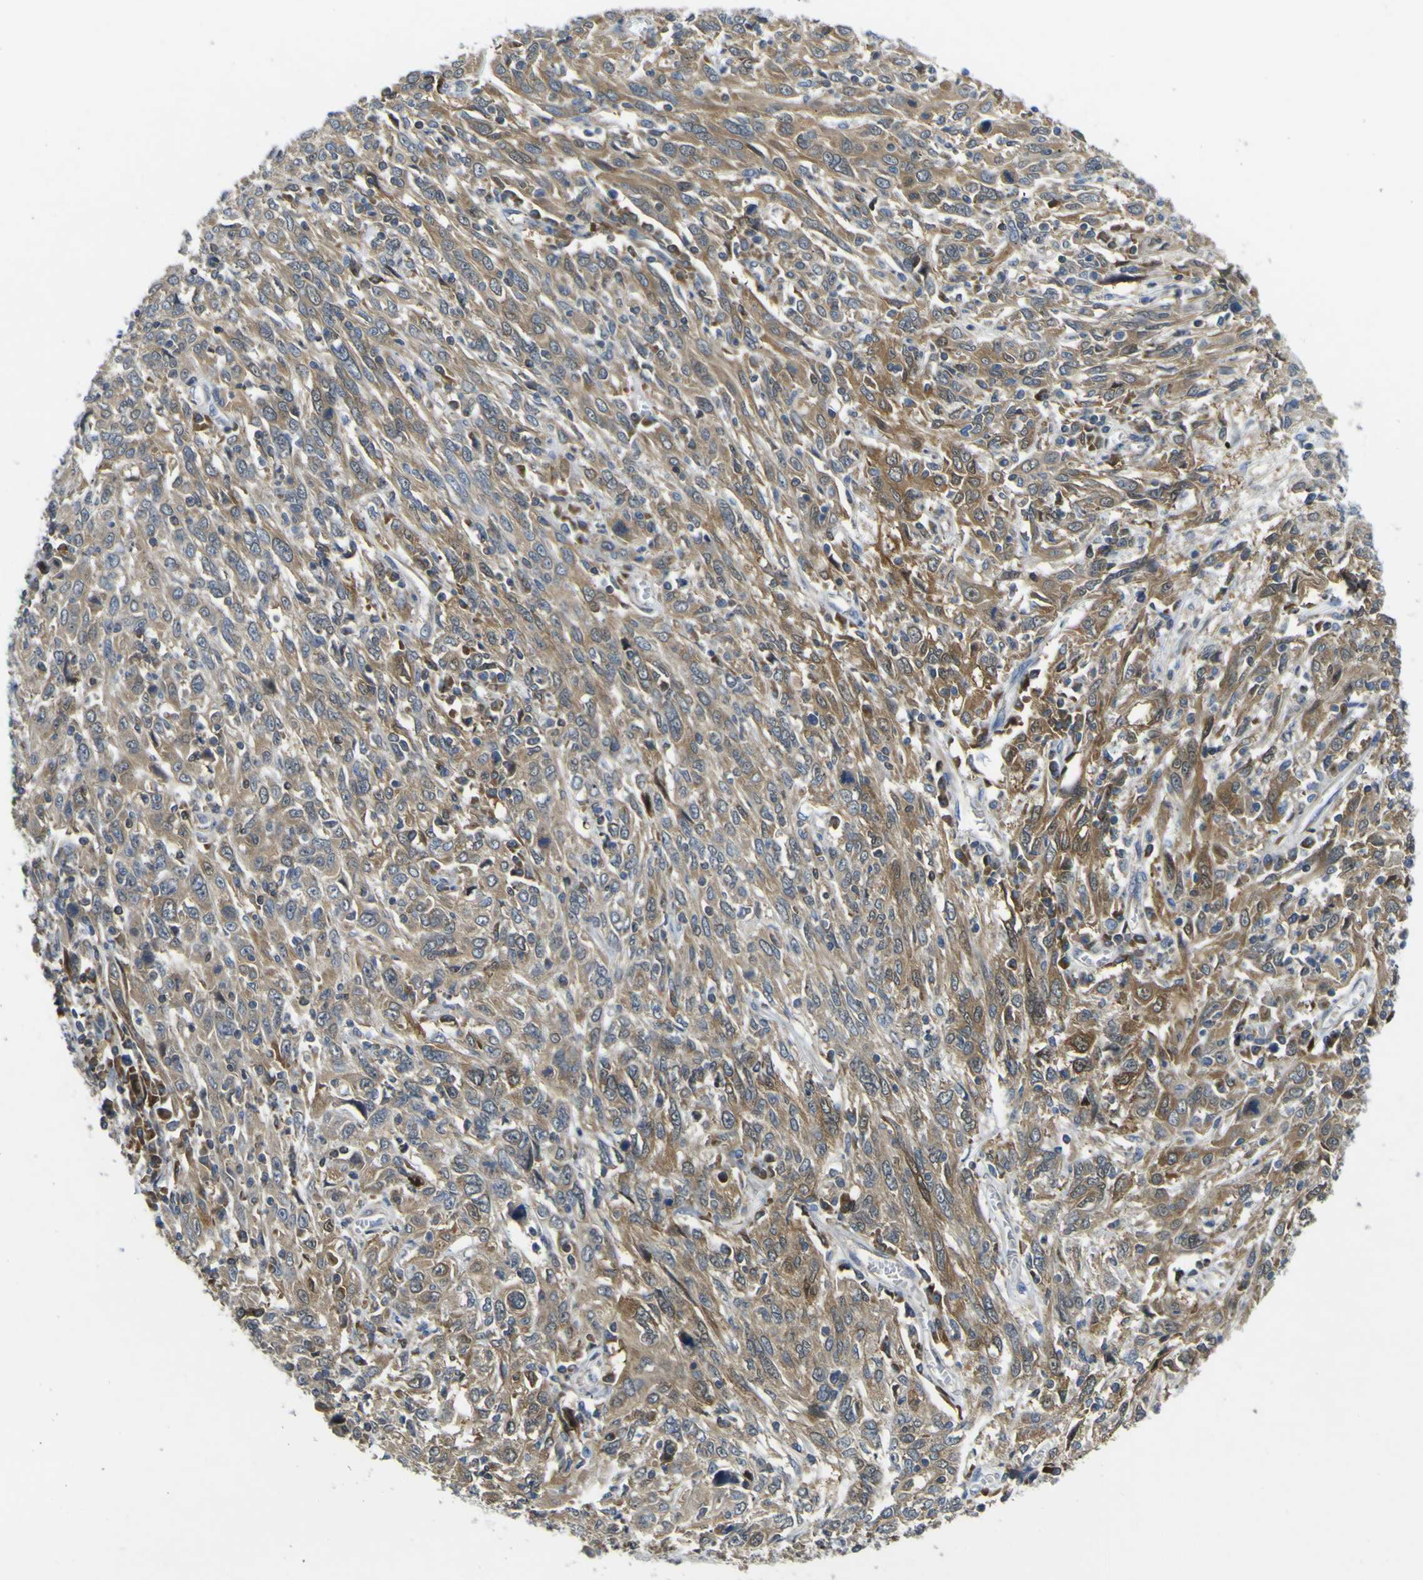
{"staining": {"intensity": "strong", "quantity": "25%-75%", "location": "cytoplasmic/membranous"}, "tissue": "cervical cancer", "cell_type": "Tumor cells", "image_type": "cancer", "snomed": [{"axis": "morphology", "description": "Squamous cell carcinoma, NOS"}, {"axis": "topography", "description": "Cervix"}], "caption": "Immunohistochemistry photomicrograph of neoplastic tissue: human cervical cancer (squamous cell carcinoma) stained using IHC reveals high levels of strong protein expression localized specifically in the cytoplasmic/membranous of tumor cells, appearing as a cytoplasmic/membranous brown color.", "gene": "EML2", "patient": {"sex": "female", "age": 46}}